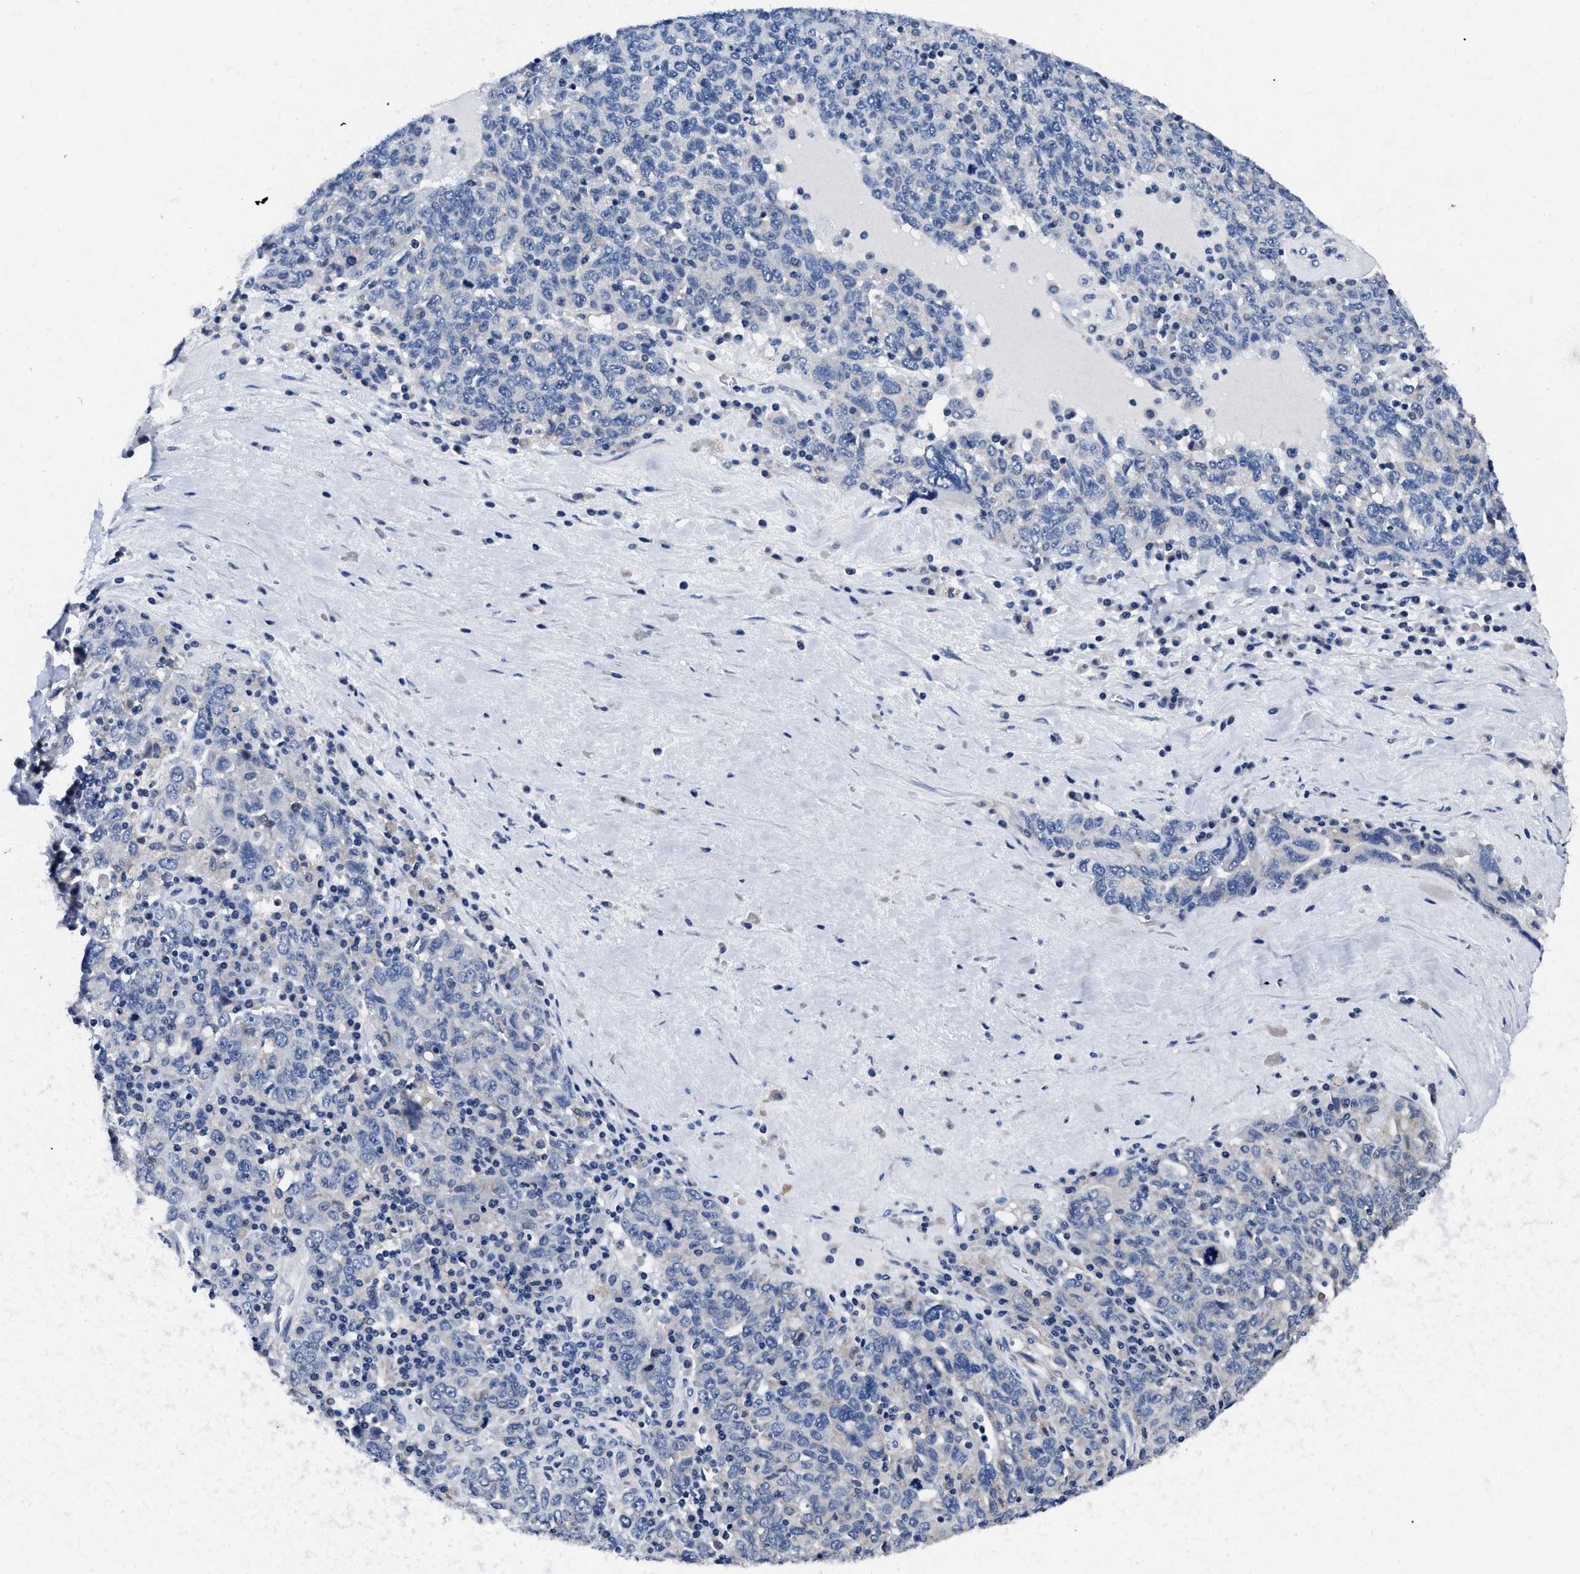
{"staining": {"intensity": "negative", "quantity": "none", "location": "none"}, "tissue": "ovarian cancer", "cell_type": "Tumor cells", "image_type": "cancer", "snomed": [{"axis": "morphology", "description": "Carcinoma, endometroid"}, {"axis": "topography", "description": "Ovary"}], "caption": "Tumor cells show no significant positivity in ovarian cancer (endometroid carcinoma). The staining was performed using DAB (3,3'-diaminobenzidine) to visualize the protein expression in brown, while the nuclei were stained in blue with hematoxylin (Magnification: 20x).", "gene": "SLC35F1", "patient": {"sex": "female", "age": 62}}